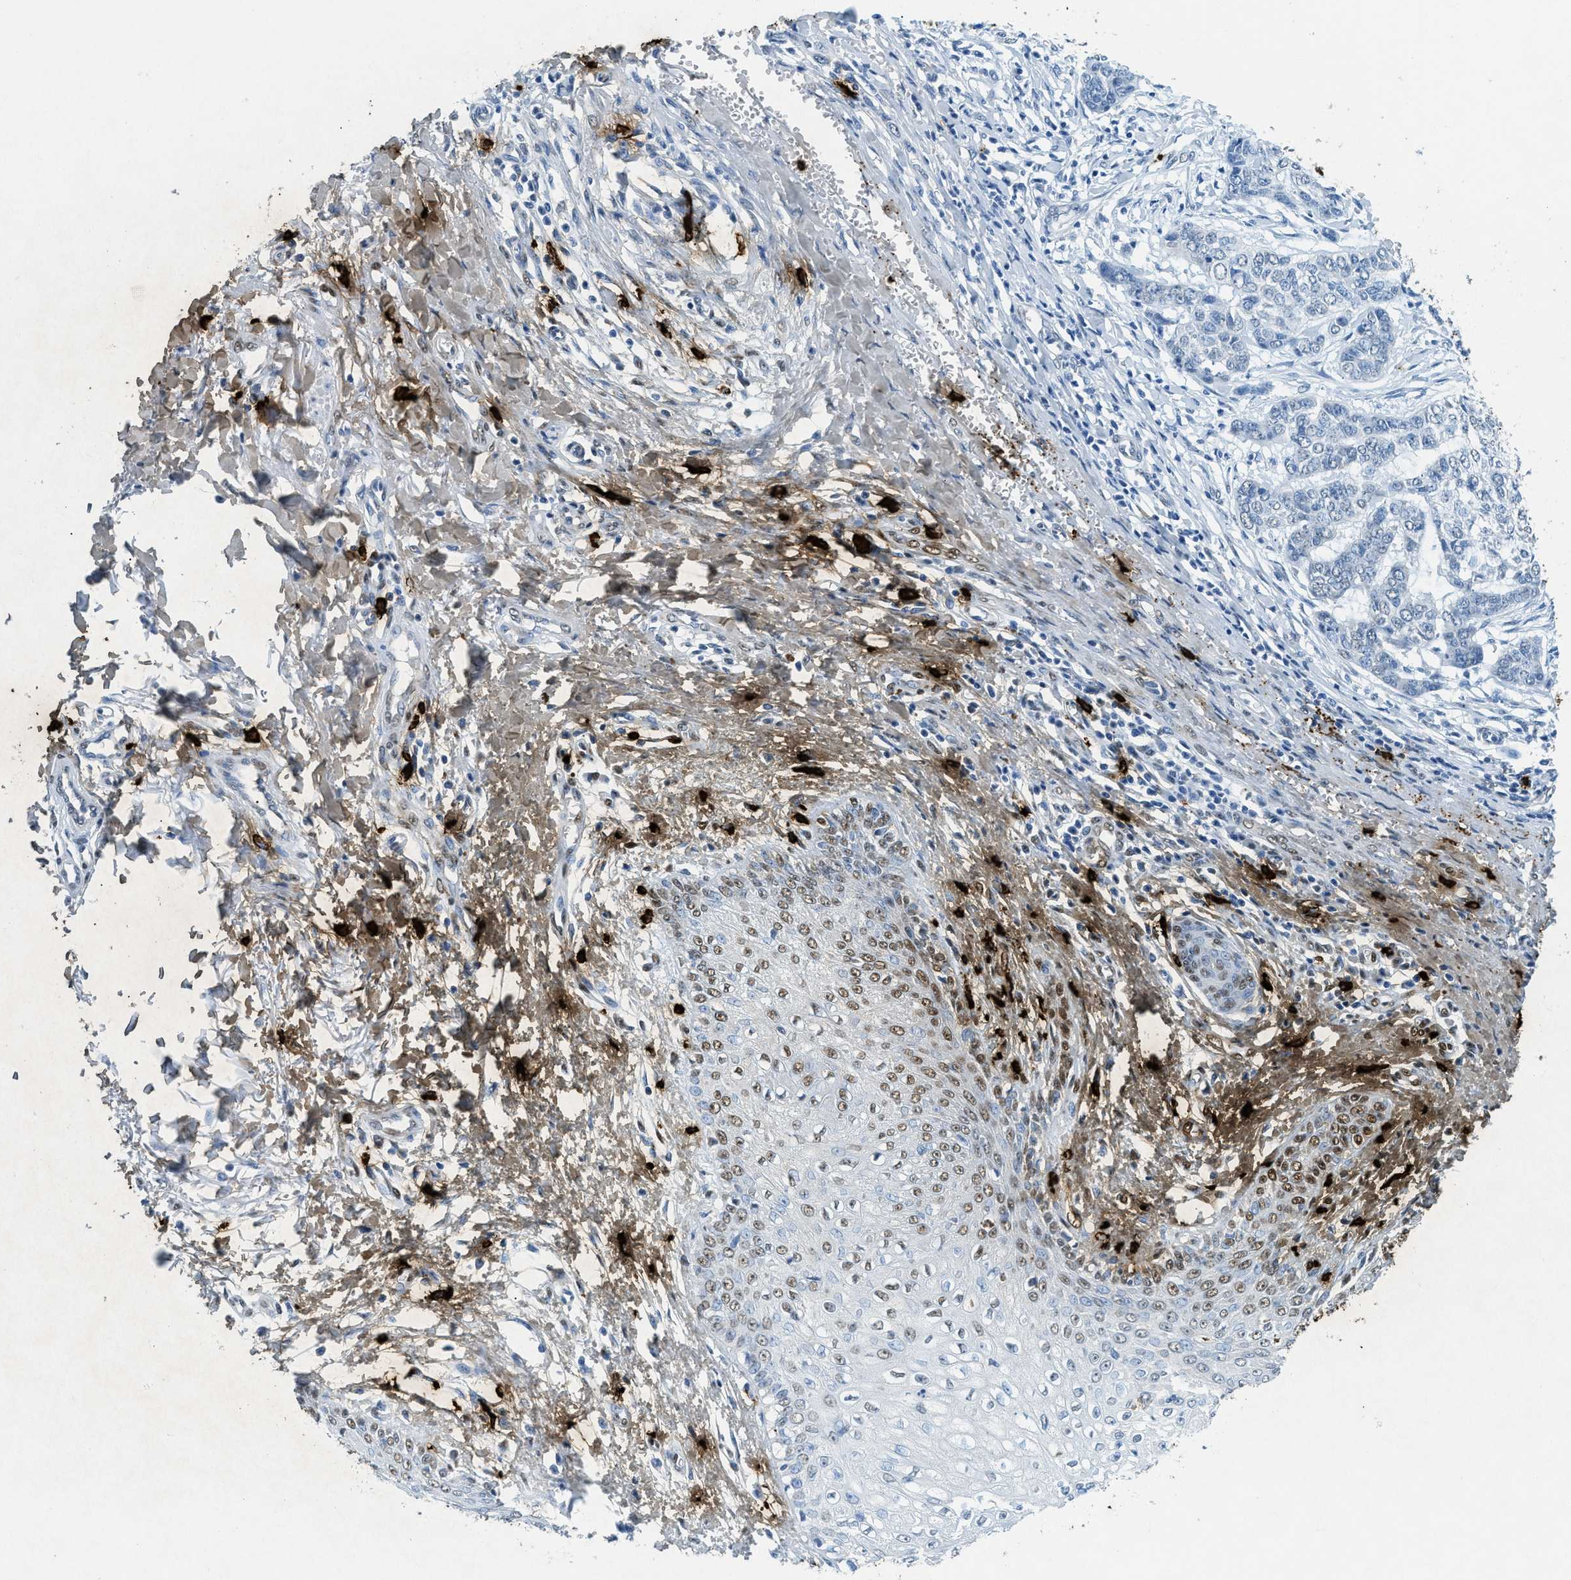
{"staining": {"intensity": "negative", "quantity": "none", "location": "none"}, "tissue": "skin cancer", "cell_type": "Tumor cells", "image_type": "cancer", "snomed": [{"axis": "morphology", "description": "Basal cell carcinoma"}, {"axis": "topography", "description": "Skin"}], "caption": "High power microscopy photomicrograph of an immunohistochemistry micrograph of skin cancer (basal cell carcinoma), revealing no significant staining in tumor cells.", "gene": "TPSAB1", "patient": {"sex": "female", "age": 64}}